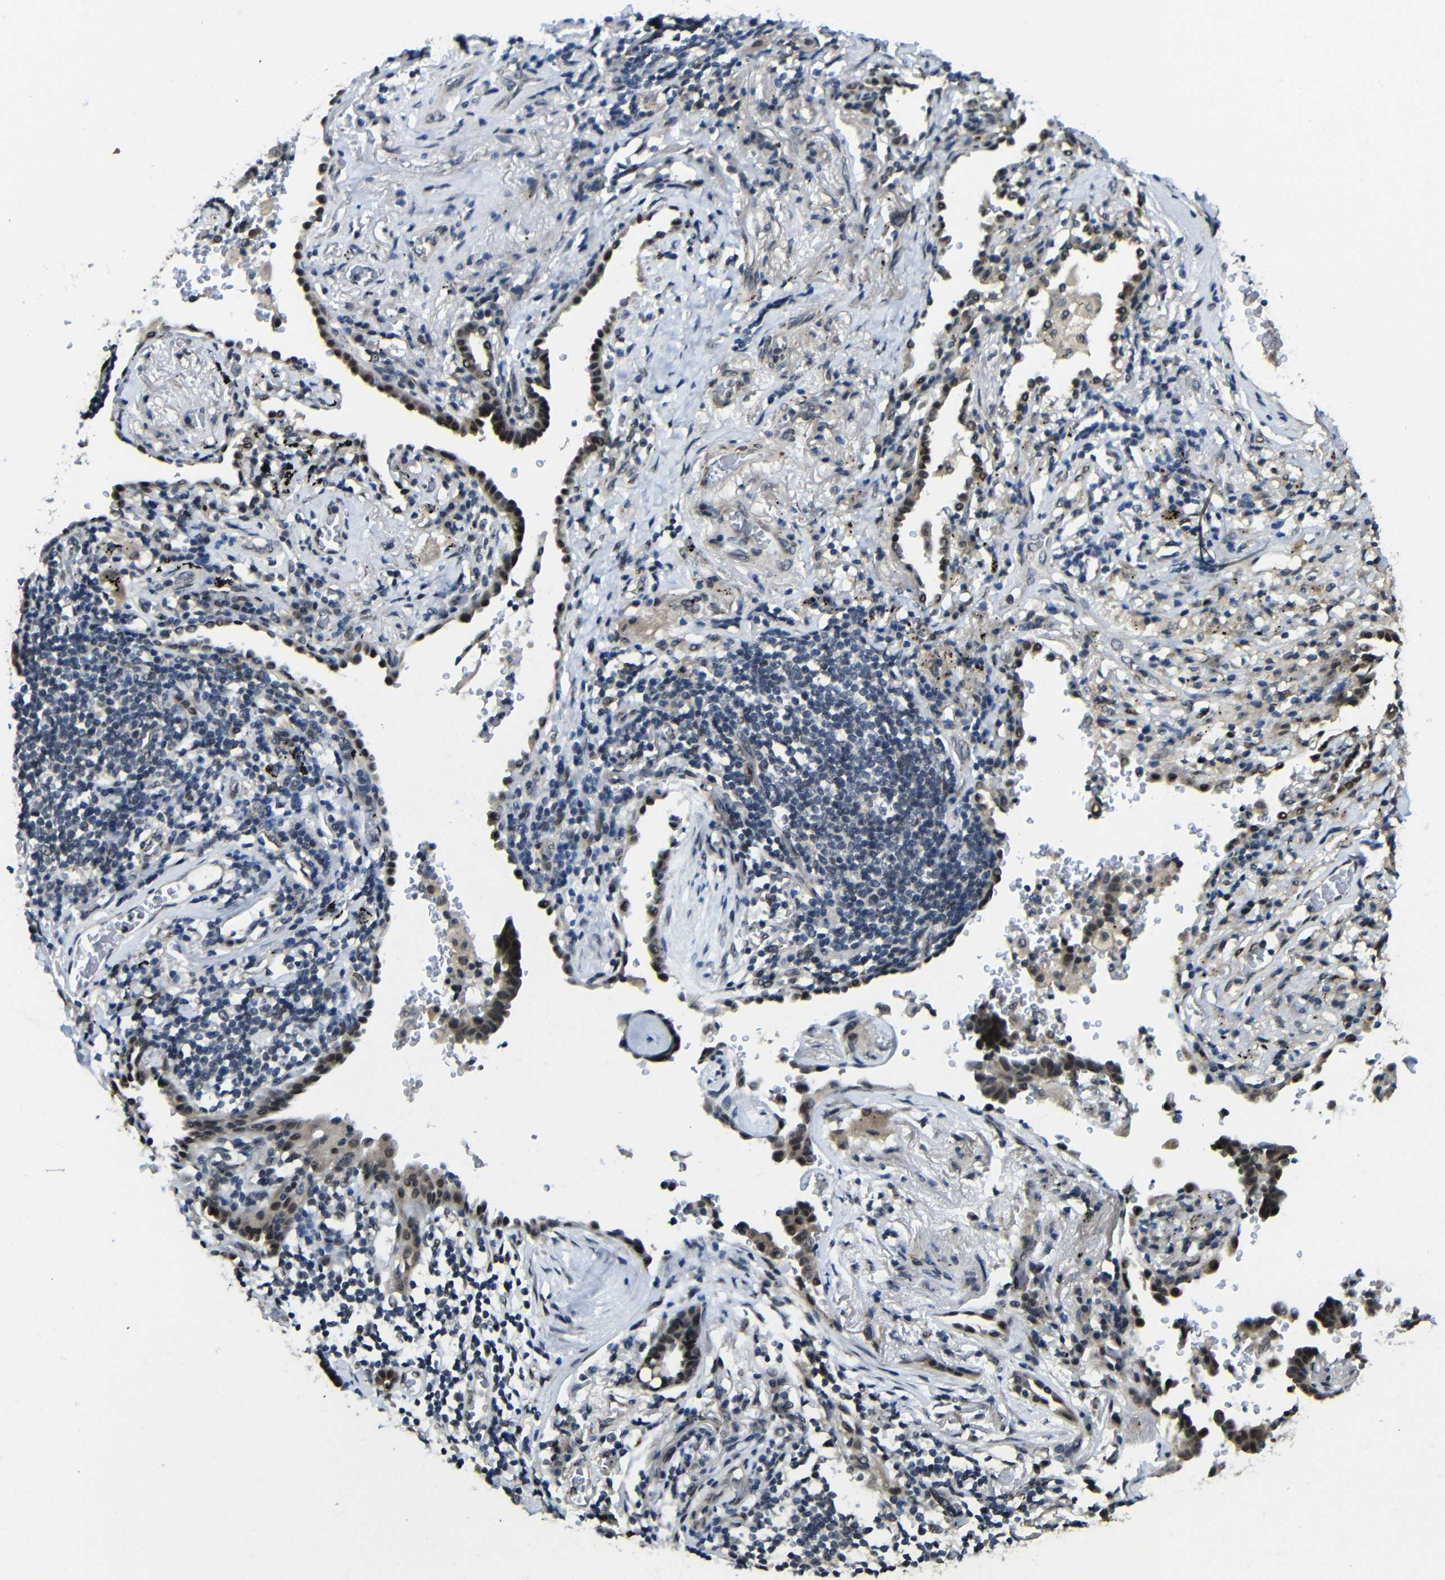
{"staining": {"intensity": "moderate", "quantity": ">75%", "location": "cytoplasmic/membranous,nuclear"}, "tissue": "lung cancer", "cell_type": "Tumor cells", "image_type": "cancer", "snomed": [{"axis": "morphology", "description": "Adenocarcinoma, NOS"}, {"axis": "topography", "description": "Lung"}], "caption": "IHC histopathology image of neoplastic tissue: human adenocarcinoma (lung) stained using immunohistochemistry (IHC) displays medium levels of moderate protein expression localized specifically in the cytoplasmic/membranous and nuclear of tumor cells, appearing as a cytoplasmic/membranous and nuclear brown color.", "gene": "FAM172A", "patient": {"sex": "female", "age": 64}}